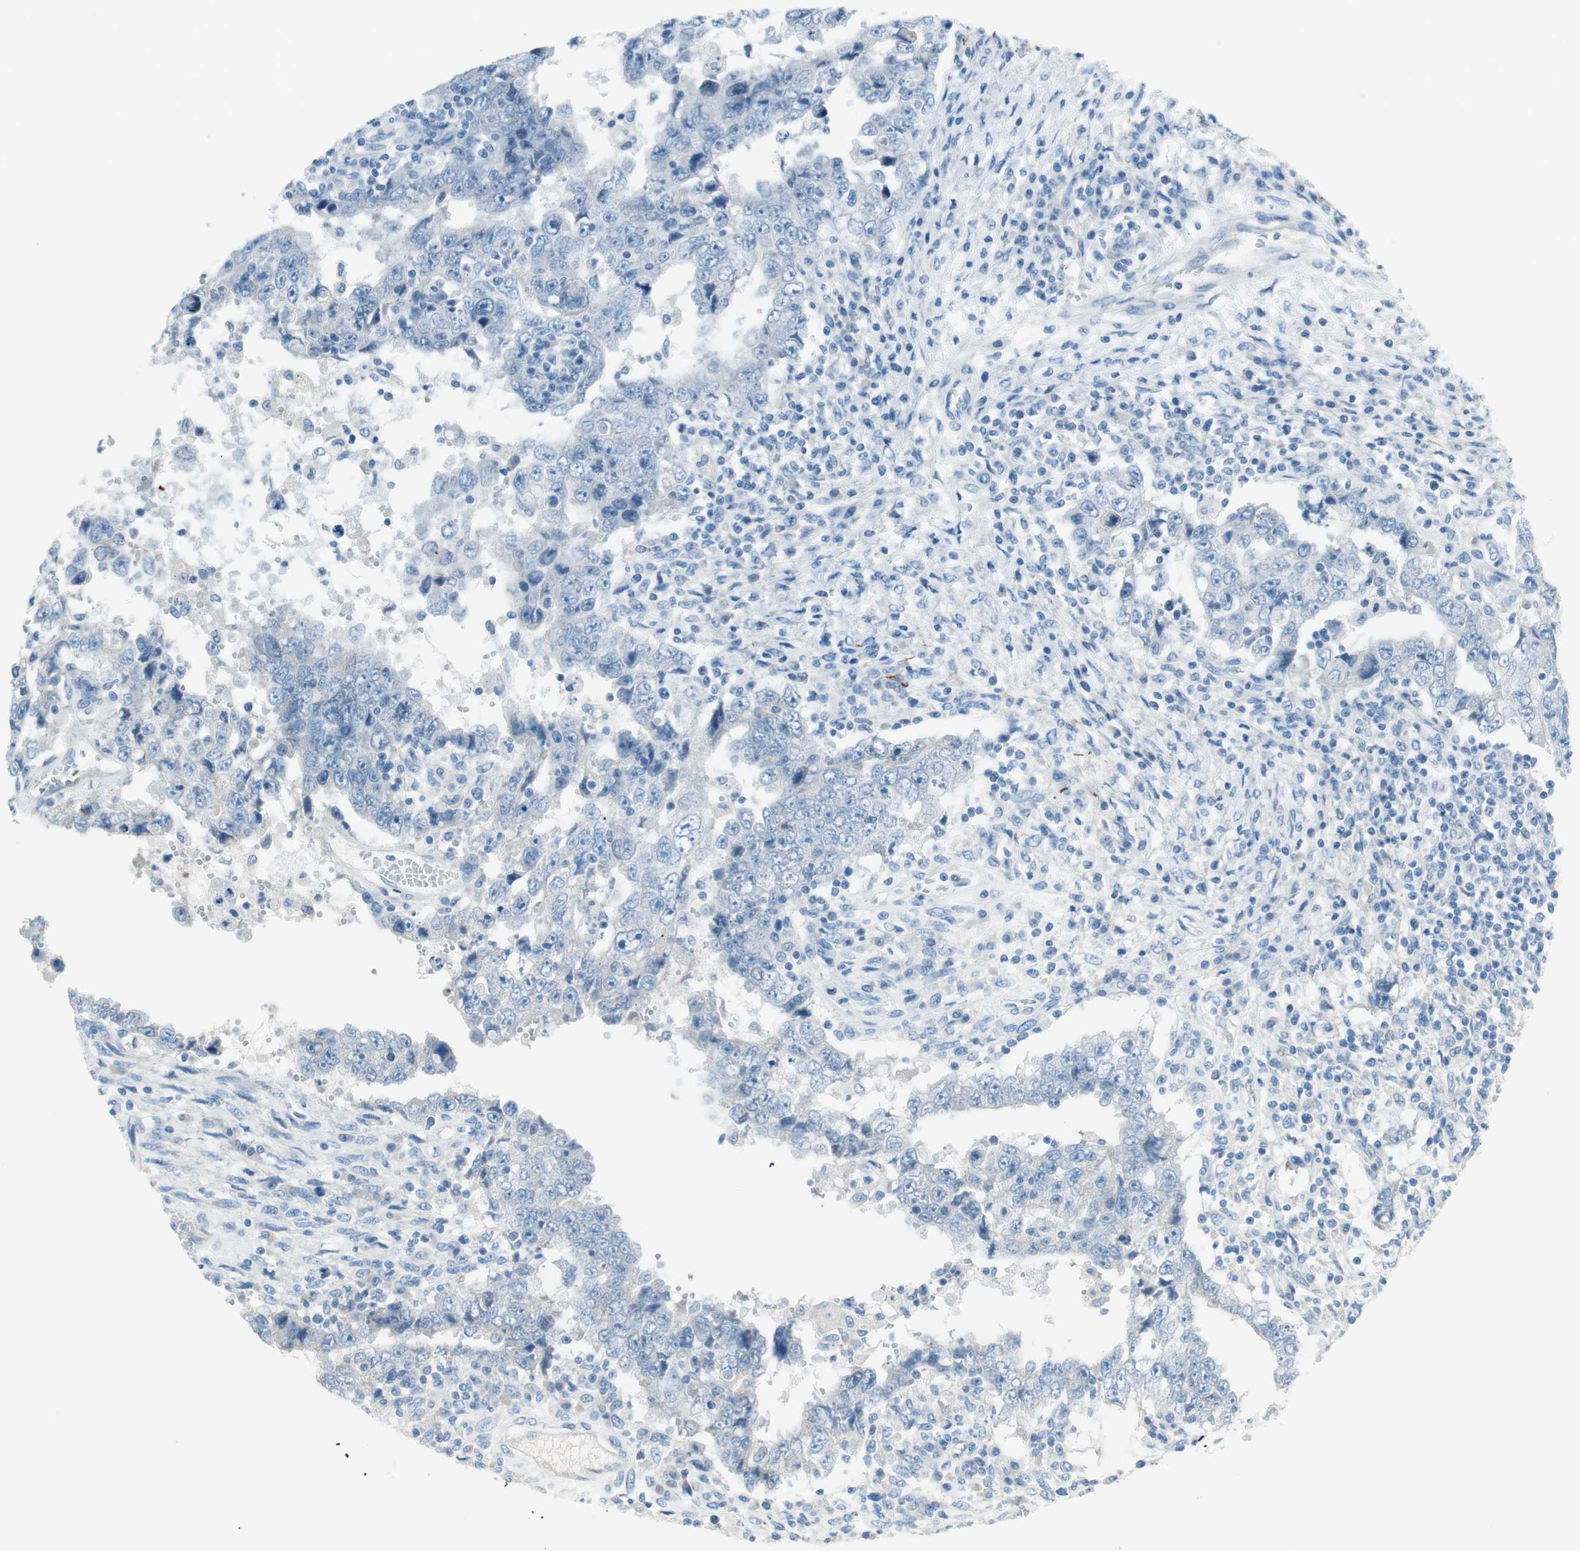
{"staining": {"intensity": "negative", "quantity": "none", "location": "none"}, "tissue": "testis cancer", "cell_type": "Tumor cells", "image_type": "cancer", "snomed": [{"axis": "morphology", "description": "Carcinoma, Embryonal, NOS"}, {"axis": "topography", "description": "Testis"}], "caption": "The immunohistochemistry histopathology image has no significant positivity in tumor cells of testis cancer tissue. The staining was performed using DAB (3,3'-diaminobenzidine) to visualize the protein expression in brown, while the nuclei were stained in blue with hematoxylin (Magnification: 20x).", "gene": "PRRG4", "patient": {"sex": "male", "age": 26}}